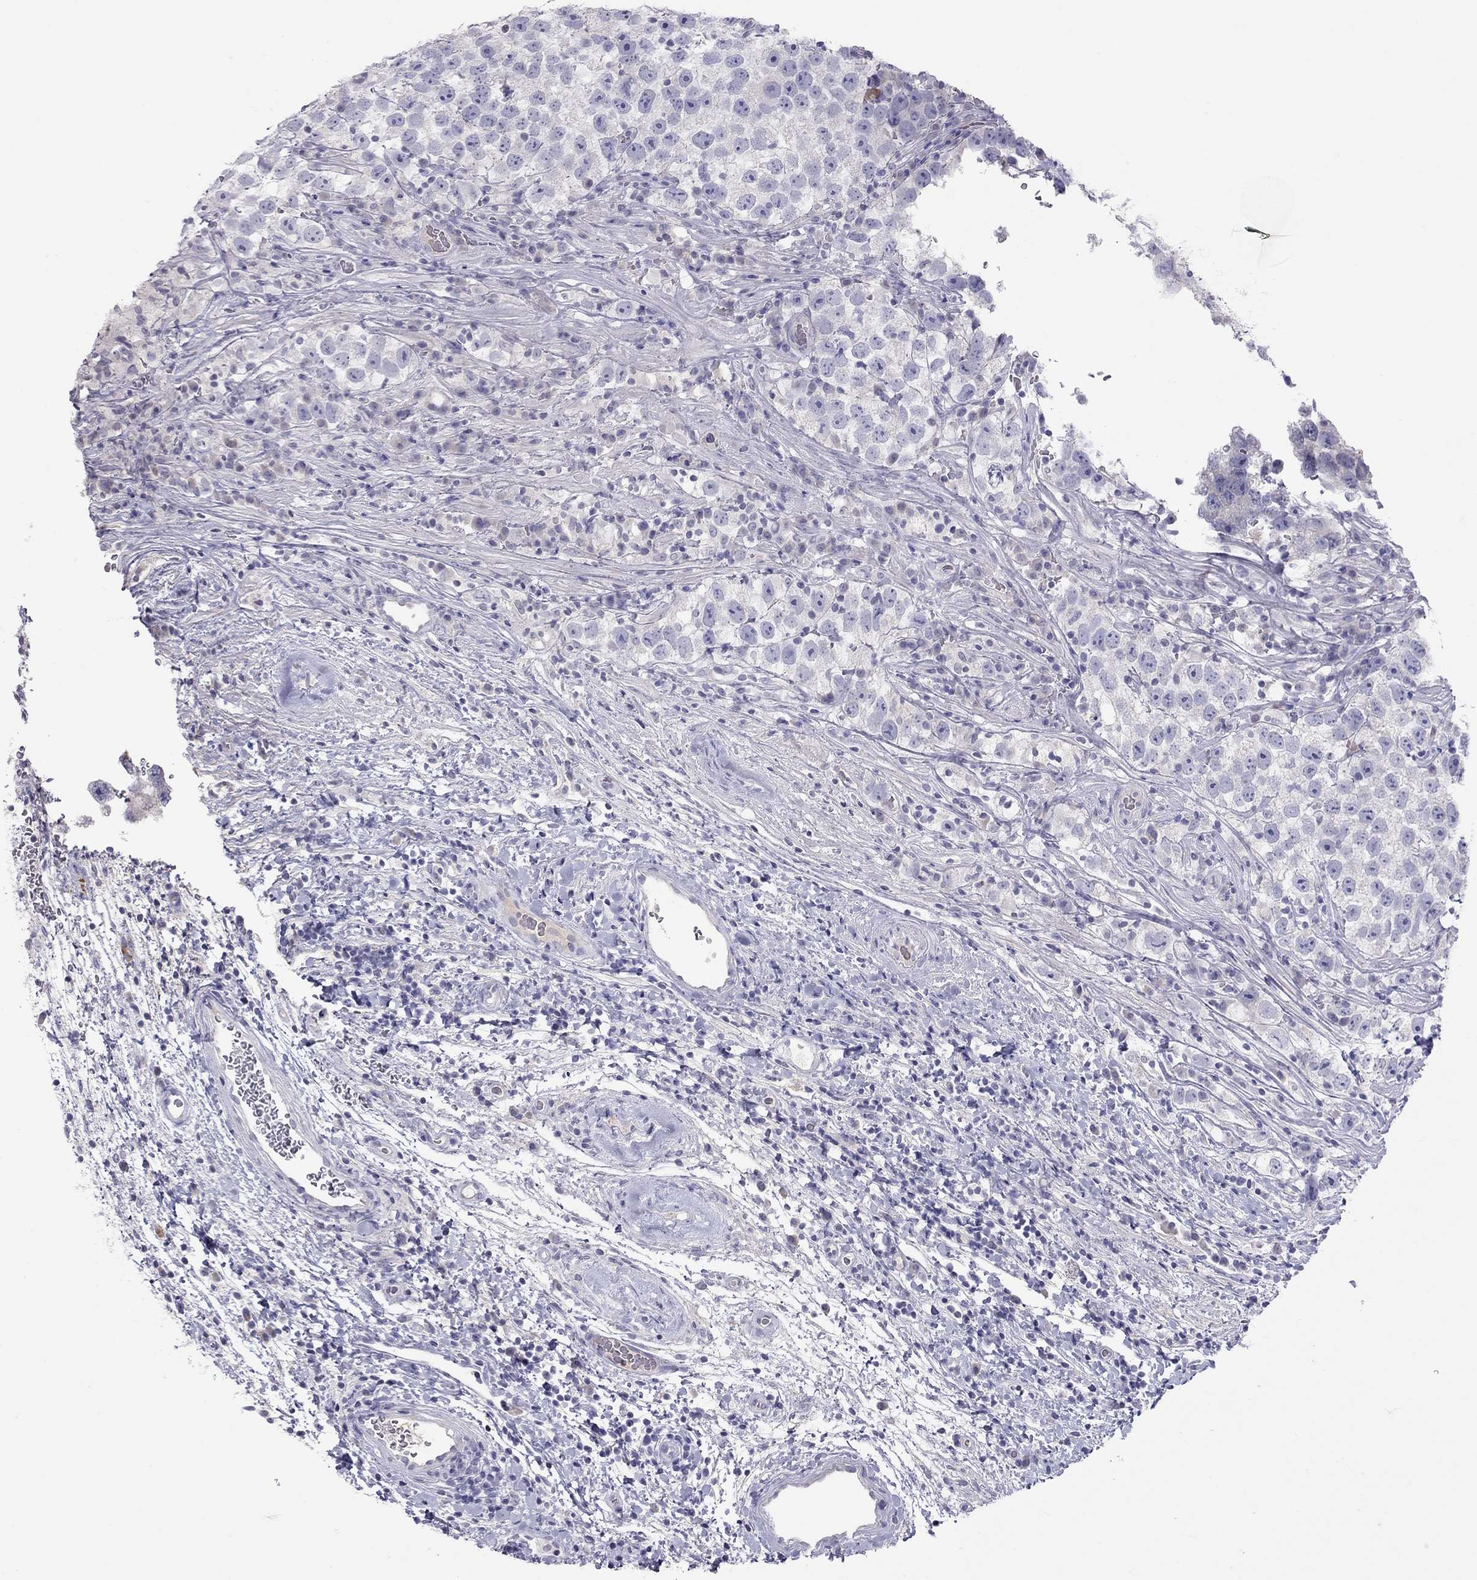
{"staining": {"intensity": "negative", "quantity": "none", "location": "none"}, "tissue": "testis cancer", "cell_type": "Tumor cells", "image_type": "cancer", "snomed": [{"axis": "morphology", "description": "Normal tissue, NOS"}, {"axis": "morphology", "description": "Seminoma, NOS"}, {"axis": "topography", "description": "Testis"}], "caption": "This is an immunohistochemistry image of testis cancer (seminoma). There is no staining in tumor cells.", "gene": "MUC16", "patient": {"sex": "male", "age": 31}}